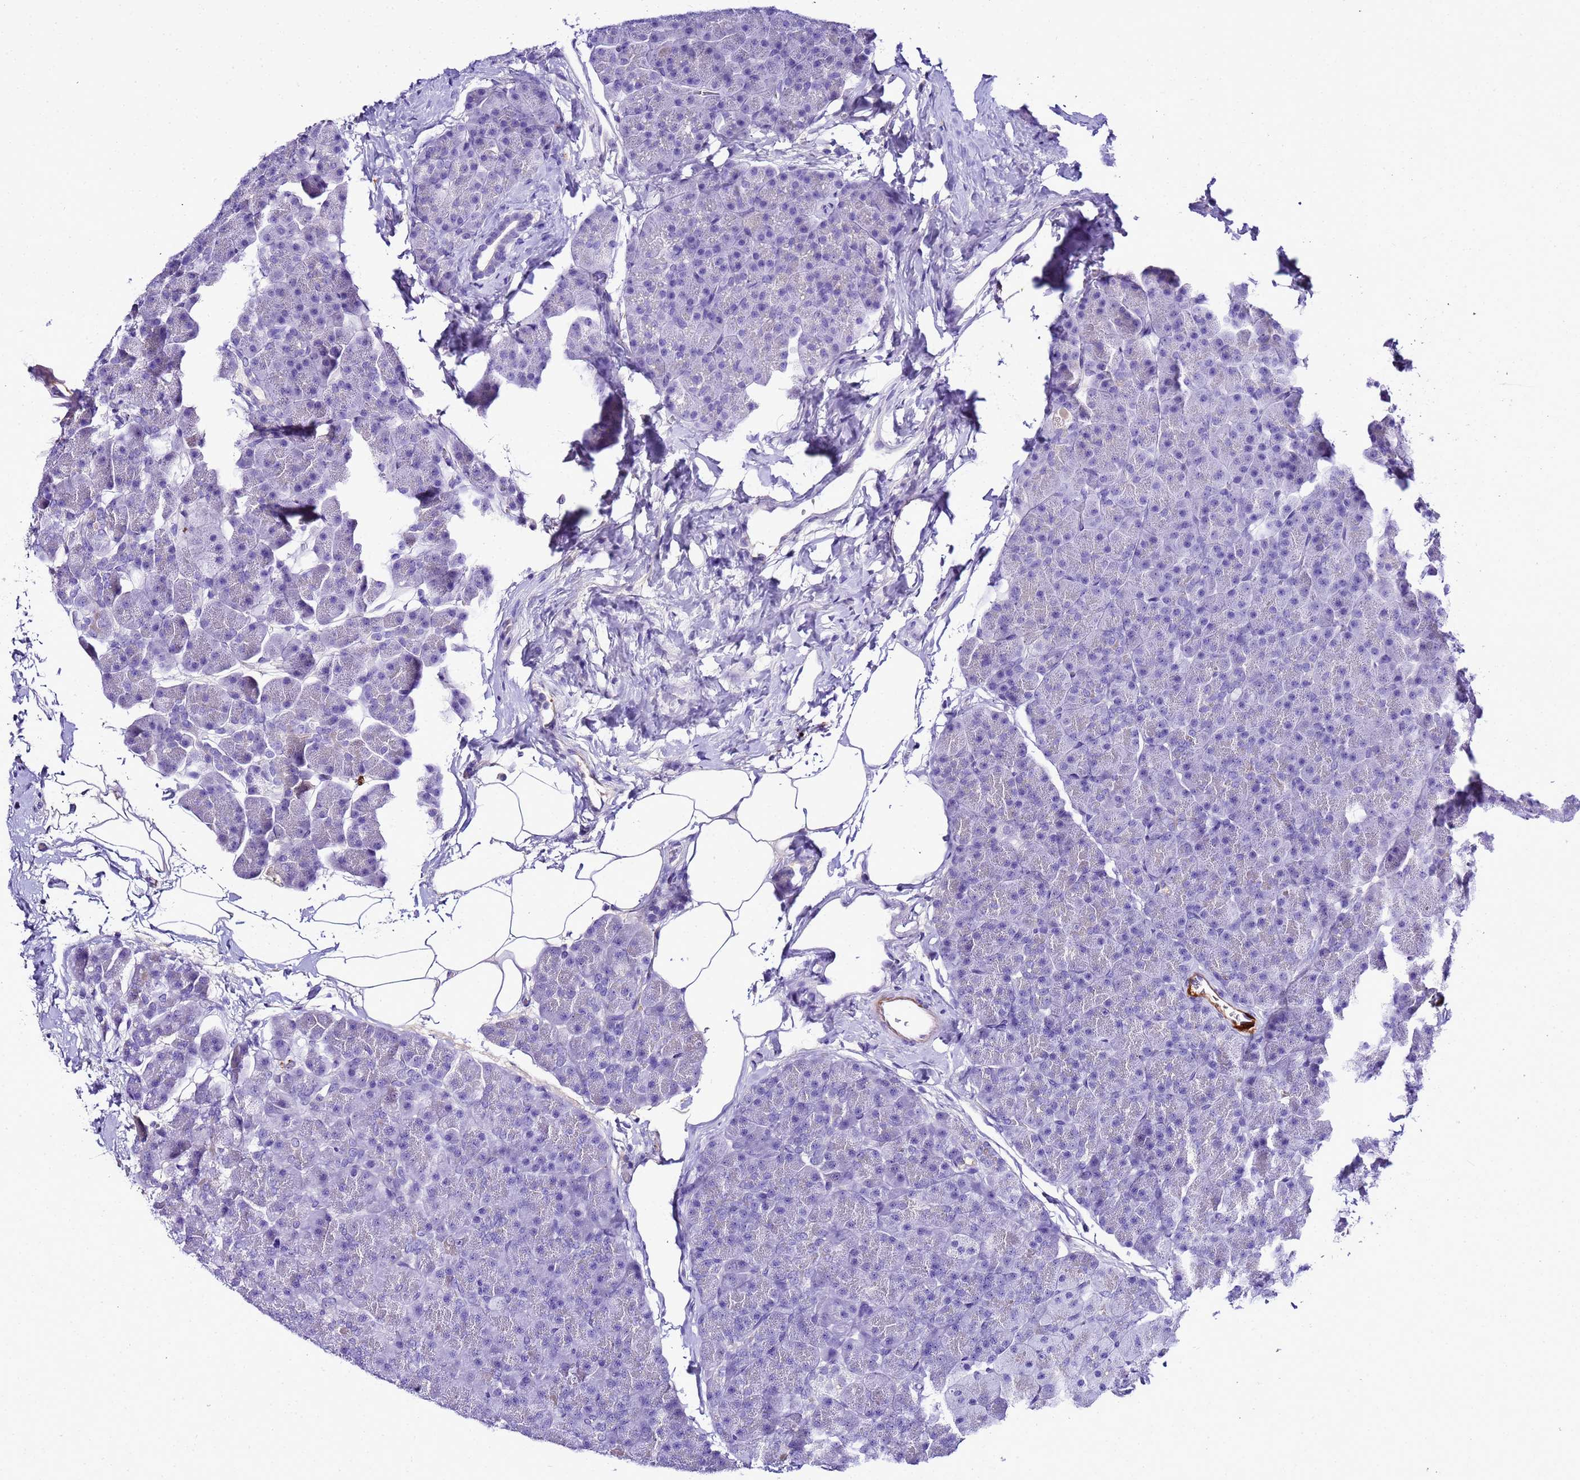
{"staining": {"intensity": "negative", "quantity": "none", "location": "none"}, "tissue": "pancreas", "cell_type": "Exocrine glandular cells", "image_type": "normal", "snomed": [{"axis": "morphology", "description": "Normal tissue, NOS"}, {"axis": "topography", "description": "Pancreas"}], "caption": "The micrograph displays no staining of exocrine glandular cells in normal pancreas.", "gene": "CFHR1", "patient": {"sex": "male", "age": 36}}